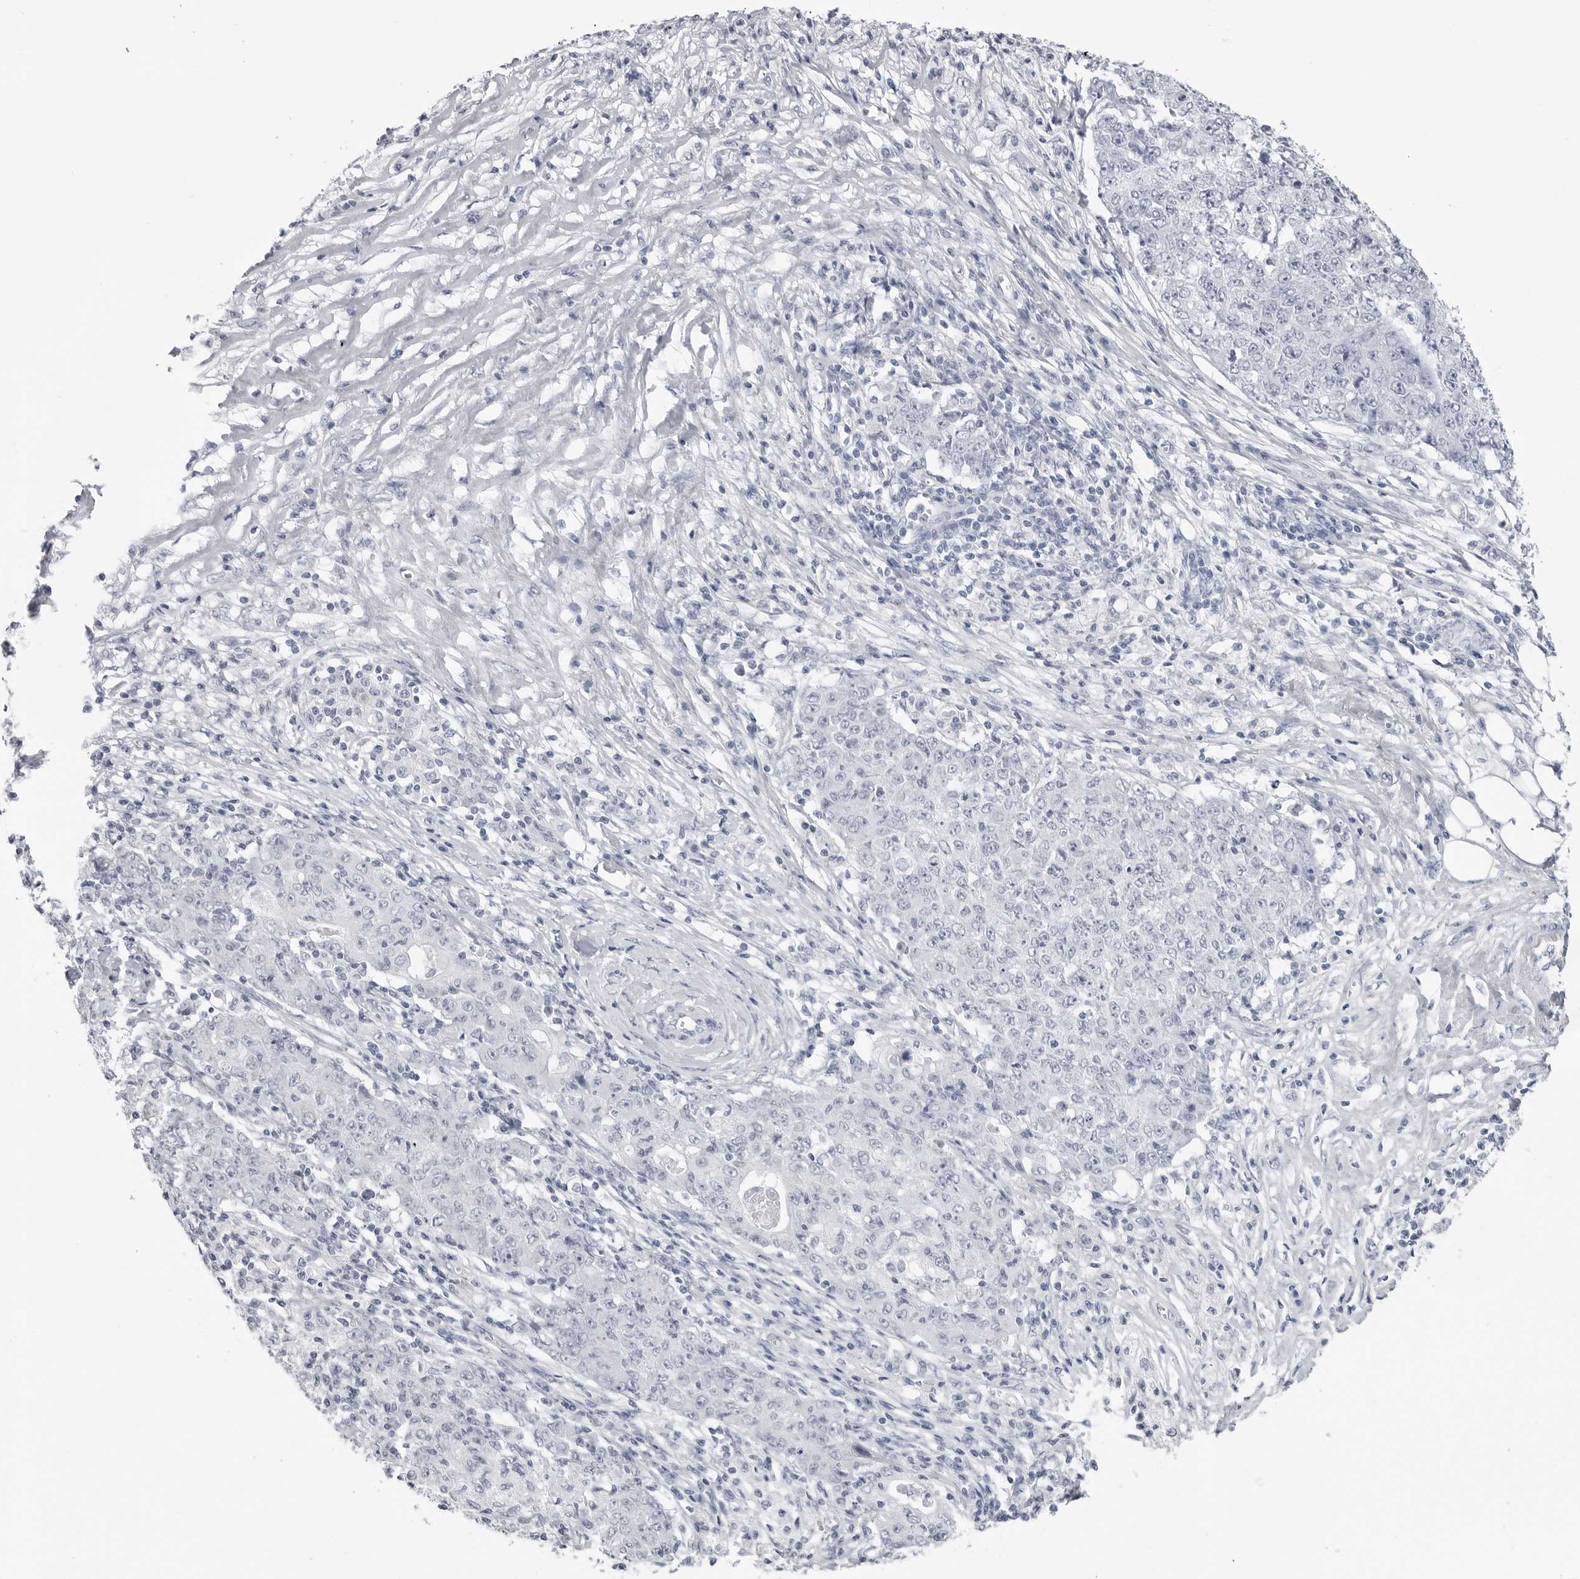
{"staining": {"intensity": "negative", "quantity": "none", "location": "none"}, "tissue": "ovarian cancer", "cell_type": "Tumor cells", "image_type": "cancer", "snomed": [{"axis": "morphology", "description": "Carcinoma, endometroid"}, {"axis": "topography", "description": "Ovary"}], "caption": "Tumor cells are negative for brown protein staining in ovarian cancer. (DAB (3,3'-diaminobenzidine) immunohistochemistry (IHC) visualized using brightfield microscopy, high magnification).", "gene": "PGA3", "patient": {"sex": "female", "age": 42}}